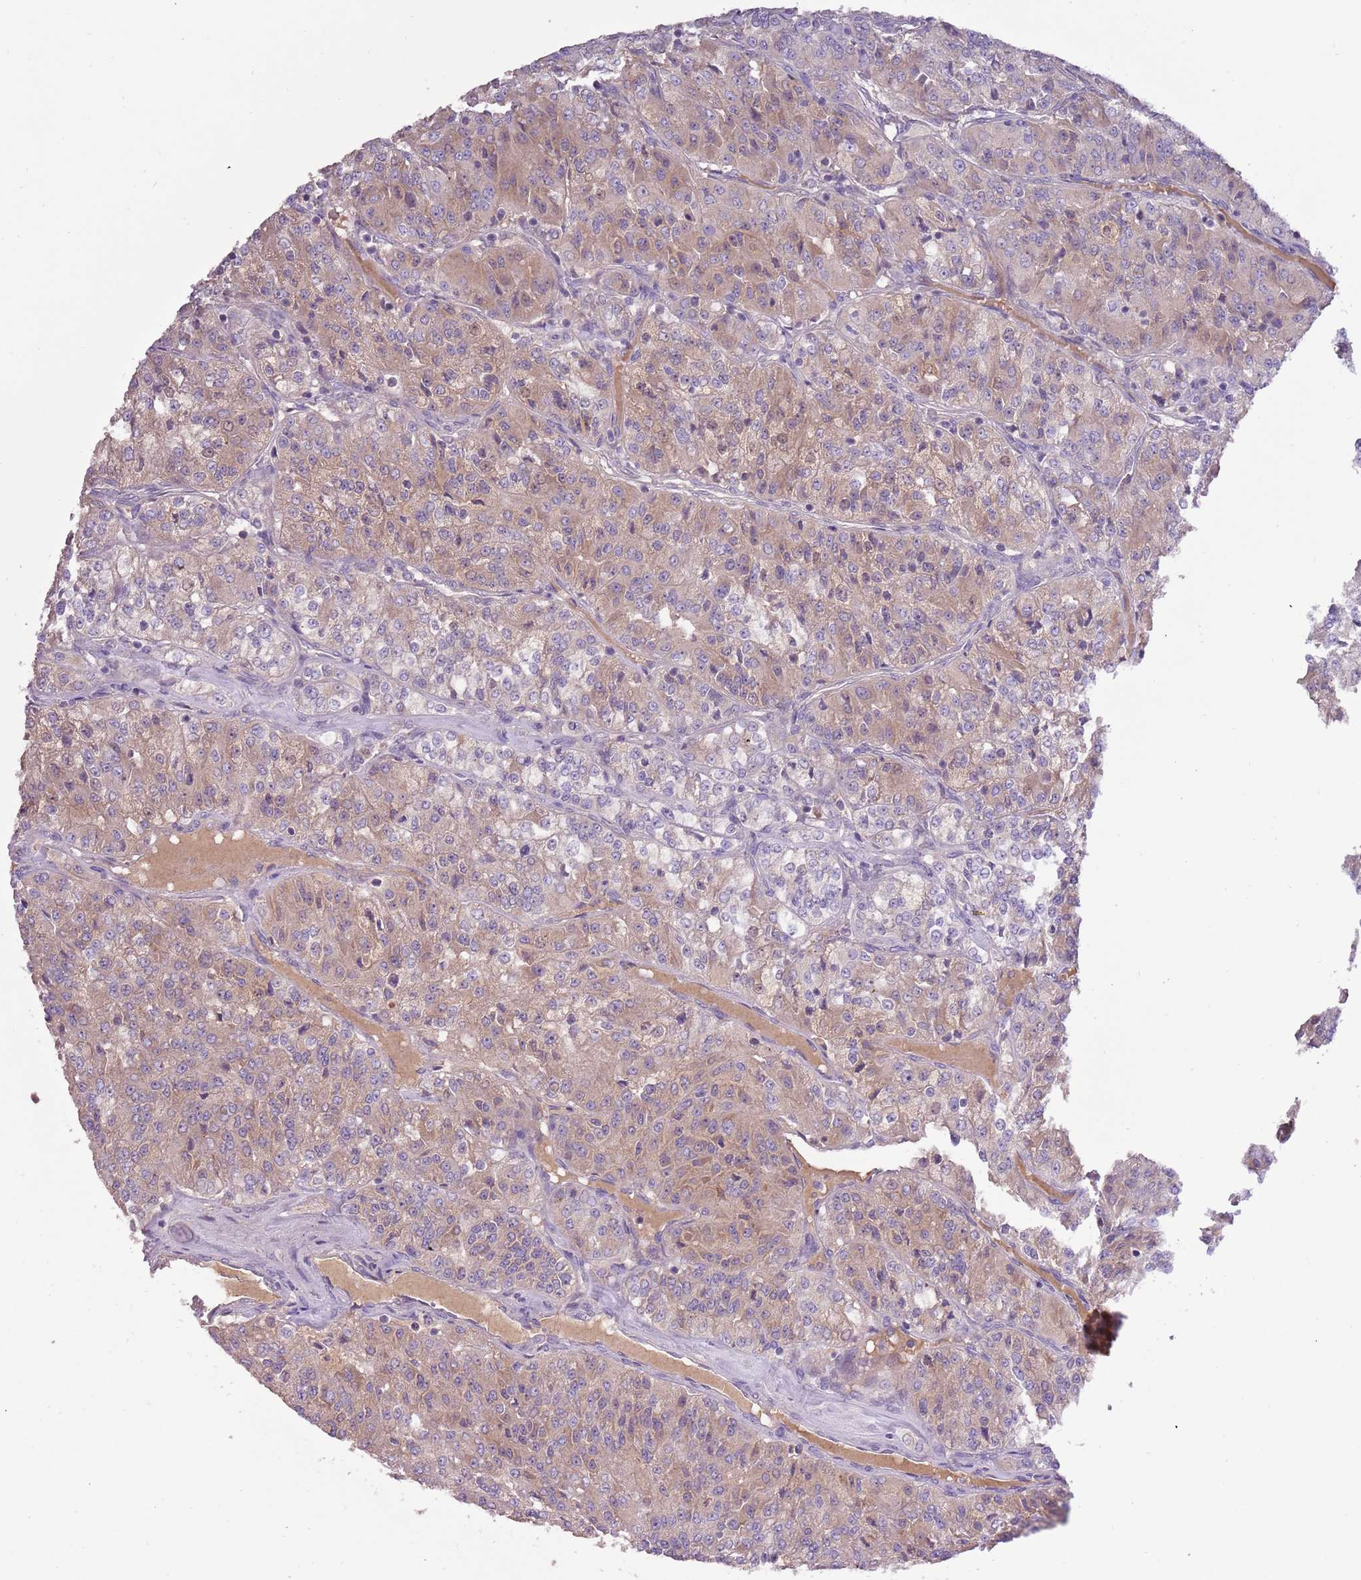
{"staining": {"intensity": "weak", "quantity": "25%-75%", "location": "cytoplasmic/membranous"}, "tissue": "renal cancer", "cell_type": "Tumor cells", "image_type": "cancer", "snomed": [{"axis": "morphology", "description": "Adenocarcinoma, NOS"}, {"axis": "topography", "description": "Kidney"}], "caption": "A brown stain highlights weak cytoplasmic/membranous positivity of a protein in adenocarcinoma (renal) tumor cells.", "gene": "SHROOM3", "patient": {"sex": "female", "age": 63}}